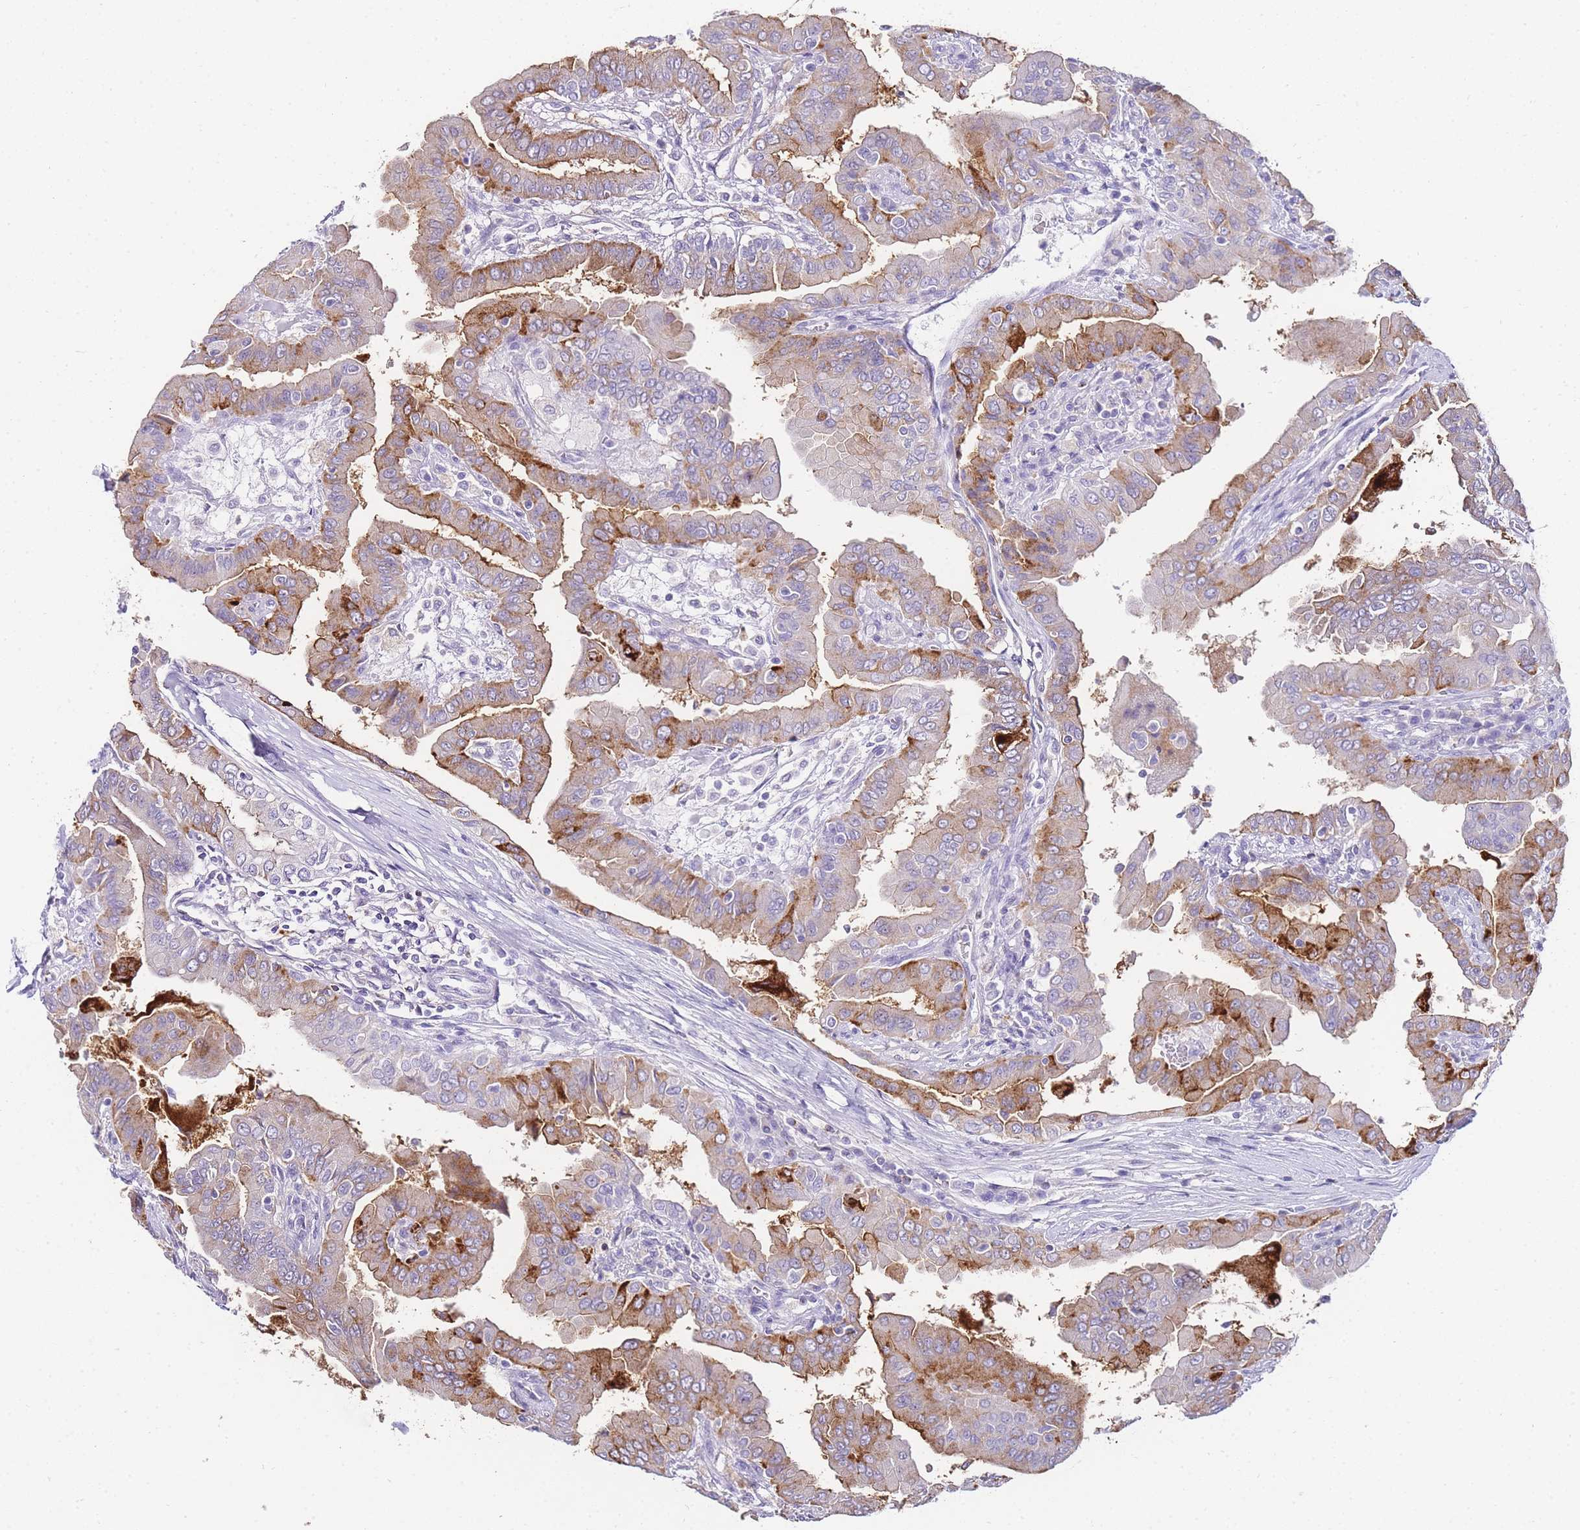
{"staining": {"intensity": "moderate", "quantity": "<25%", "location": "cytoplasmic/membranous"}, "tissue": "thyroid cancer", "cell_type": "Tumor cells", "image_type": "cancer", "snomed": [{"axis": "morphology", "description": "Papillary adenocarcinoma, NOS"}, {"axis": "topography", "description": "Thyroid gland"}], "caption": "Tumor cells show low levels of moderate cytoplasmic/membranous staining in approximately <25% of cells in human thyroid cancer. (Brightfield microscopy of DAB IHC at high magnification).", "gene": "DPP4", "patient": {"sex": "male", "age": 33}}